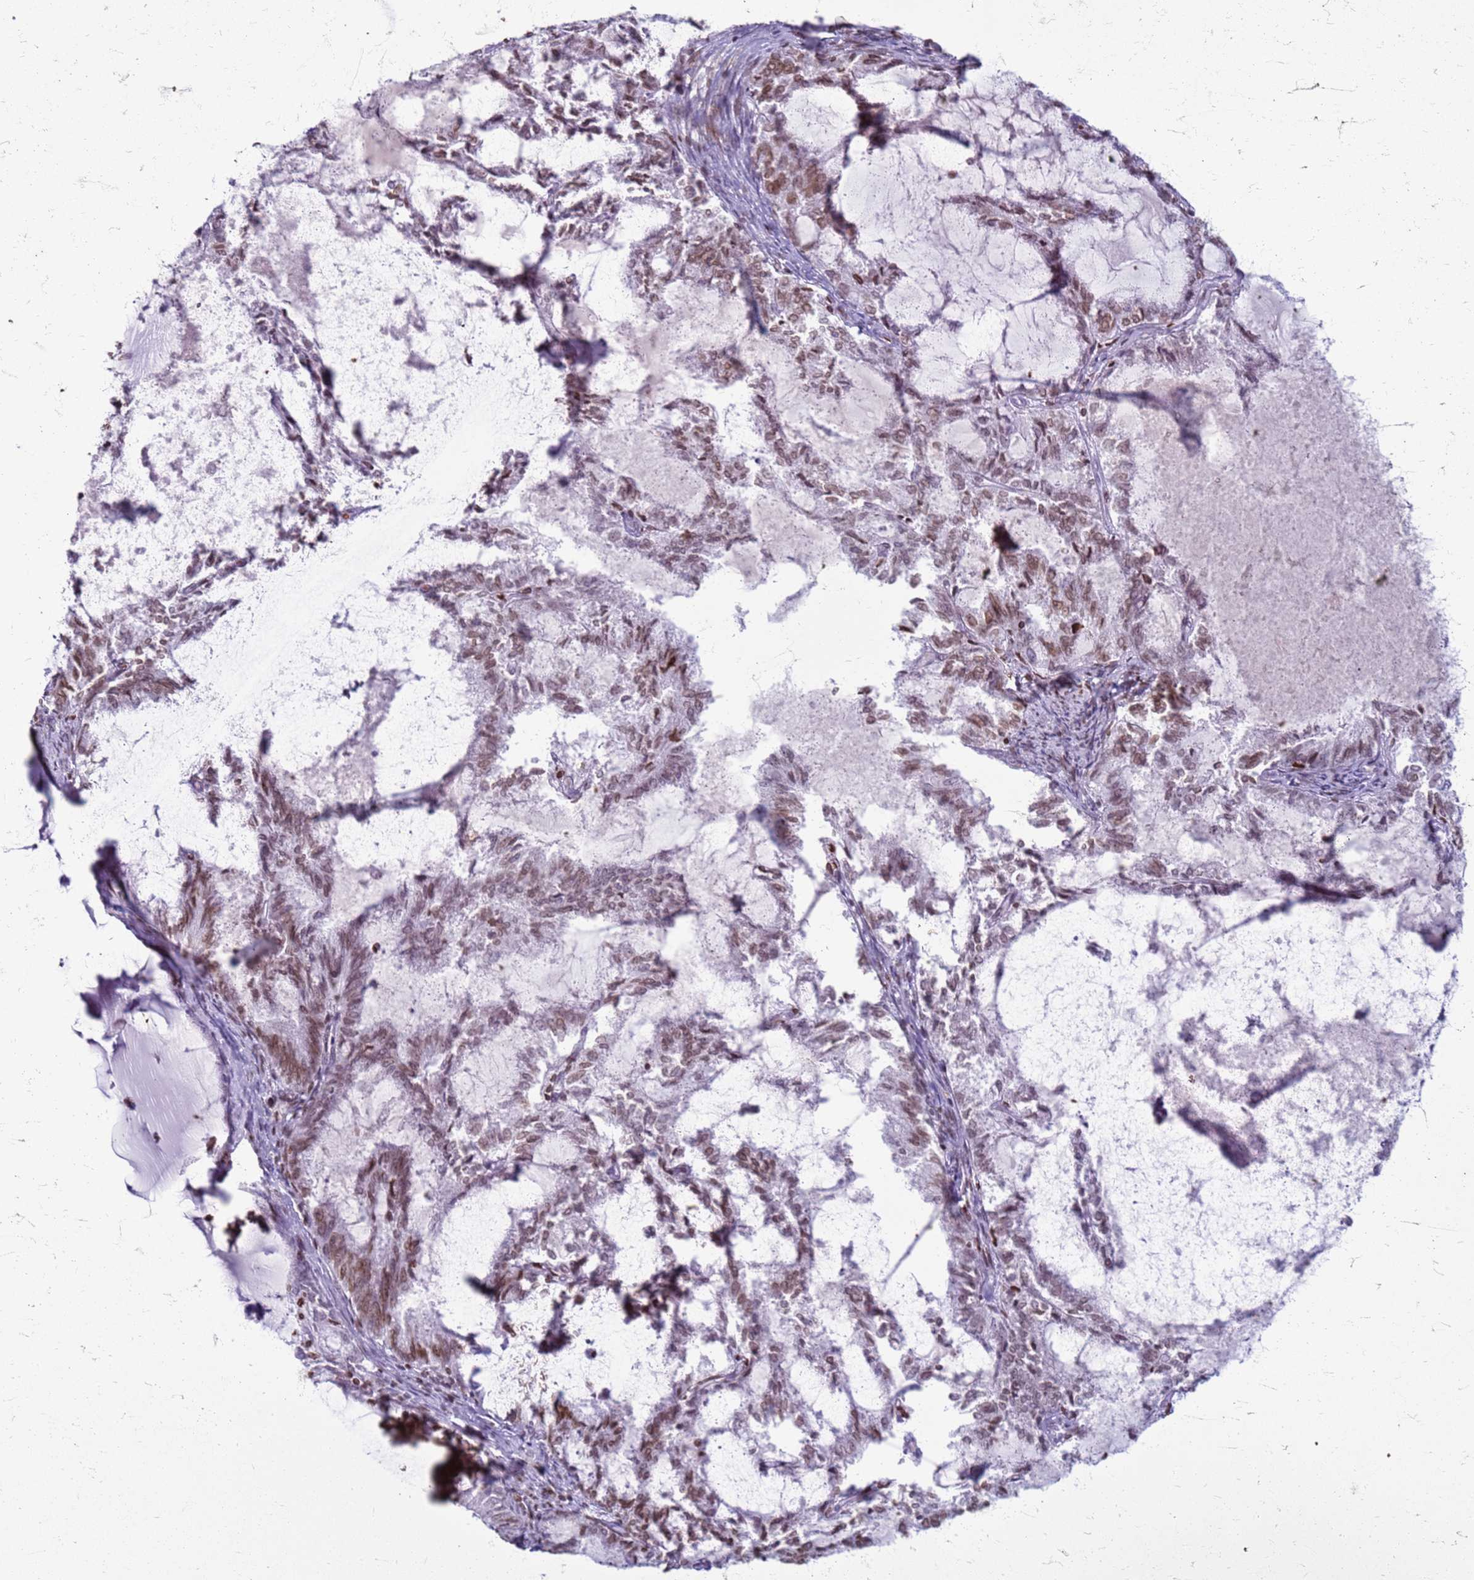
{"staining": {"intensity": "moderate", "quantity": "25%-75%", "location": "cytoplasmic/membranous,nuclear"}, "tissue": "endometrial cancer", "cell_type": "Tumor cells", "image_type": "cancer", "snomed": [{"axis": "morphology", "description": "Adenocarcinoma, NOS"}, {"axis": "topography", "description": "Endometrium"}], "caption": "Immunohistochemistry (IHC) photomicrograph of neoplastic tissue: human adenocarcinoma (endometrial) stained using immunohistochemistry (IHC) exhibits medium levels of moderate protein expression localized specifically in the cytoplasmic/membranous and nuclear of tumor cells, appearing as a cytoplasmic/membranous and nuclear brown color.", "gene": "METTL25B", "patient": {"sex": "female", "age": 86}}